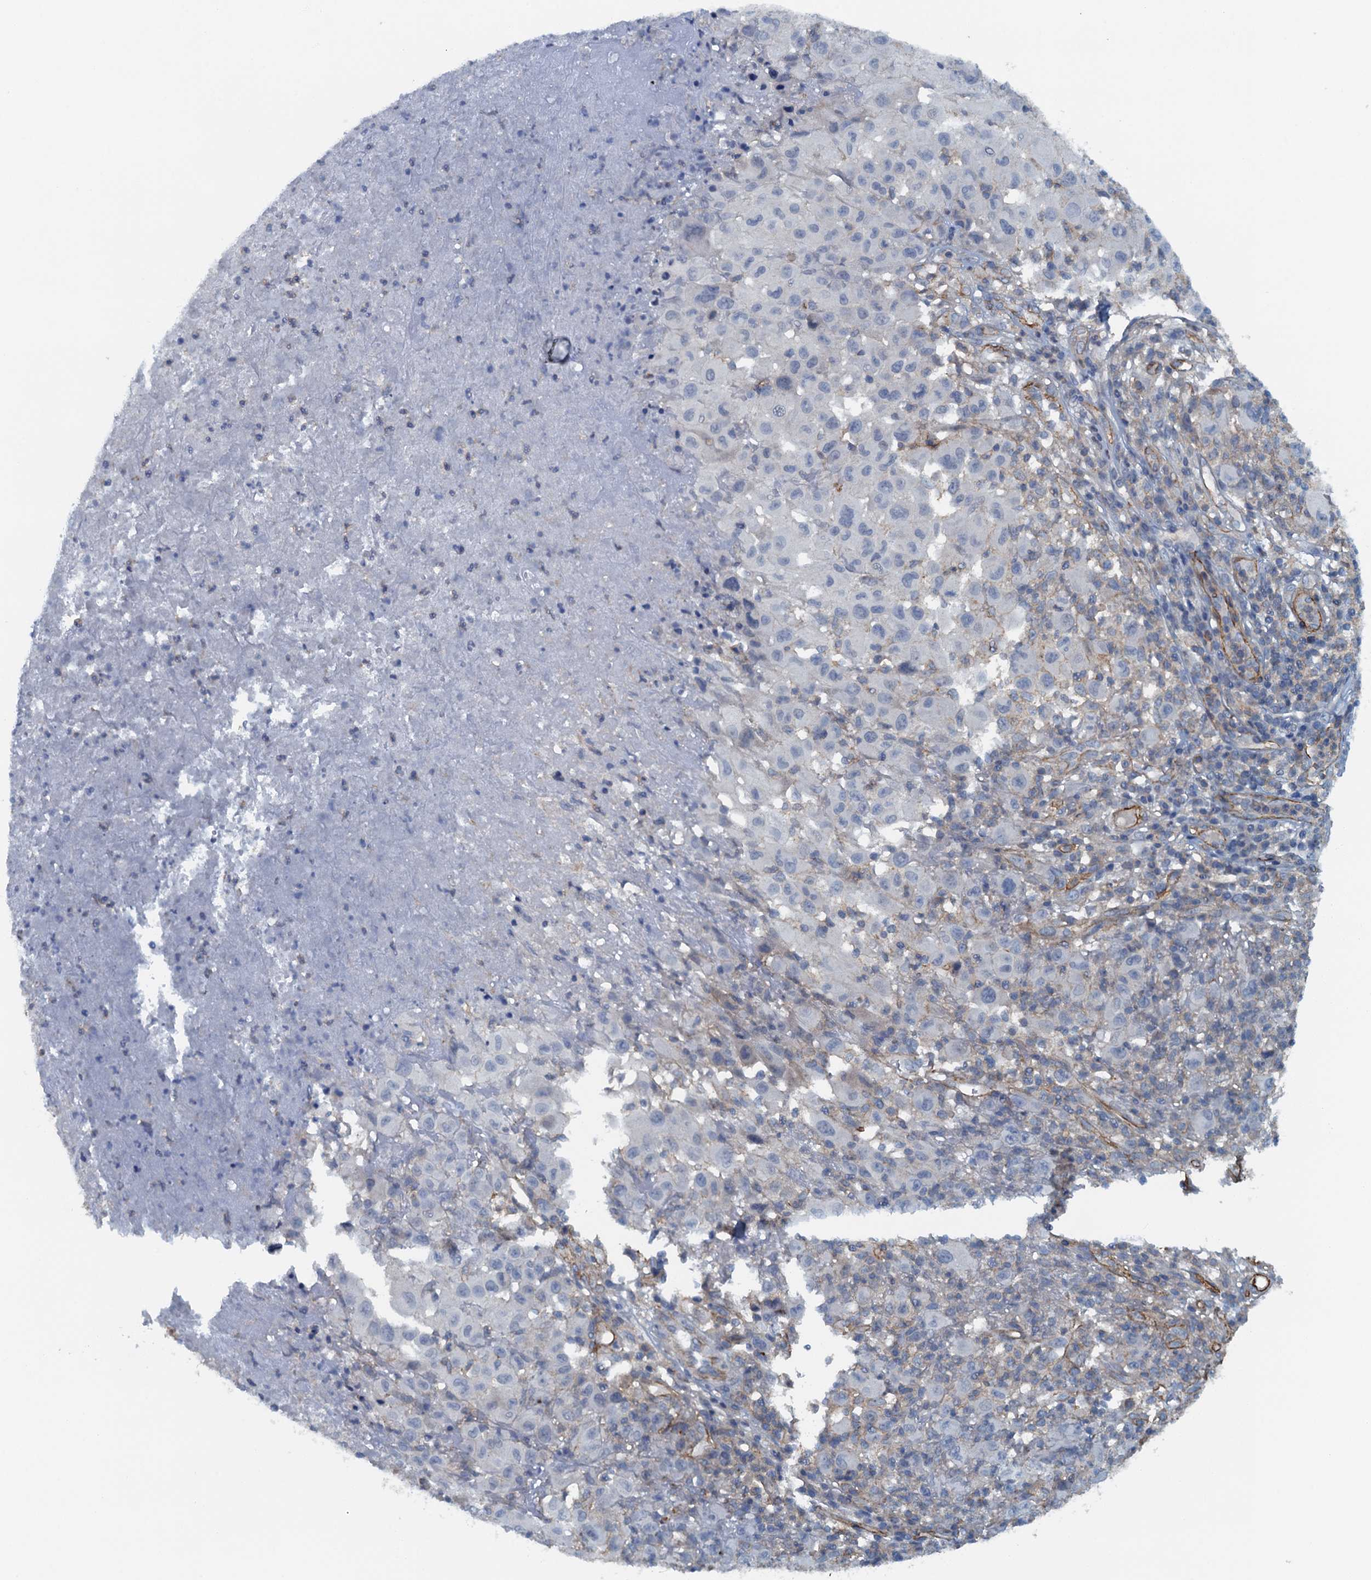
{"staining": {"intensity": "negative", "quantity": "none", "location": "none"}, "tissue": "melanoma", "cell_type": "Tumor cells", "image_type": "cancer", "snomed": [{"axis": "morphology", "description": "Malignant melanoma, NOS"}, {"axis": "topography", "description": "Skin"}], "caption": "An immunohistochemistry (IHC) image of malignant melanoma is shown. There is no staining in tumor cells of malignant melanoma.", "gene": "THAP10", "patient": {"sex": "male", "age": 73}}